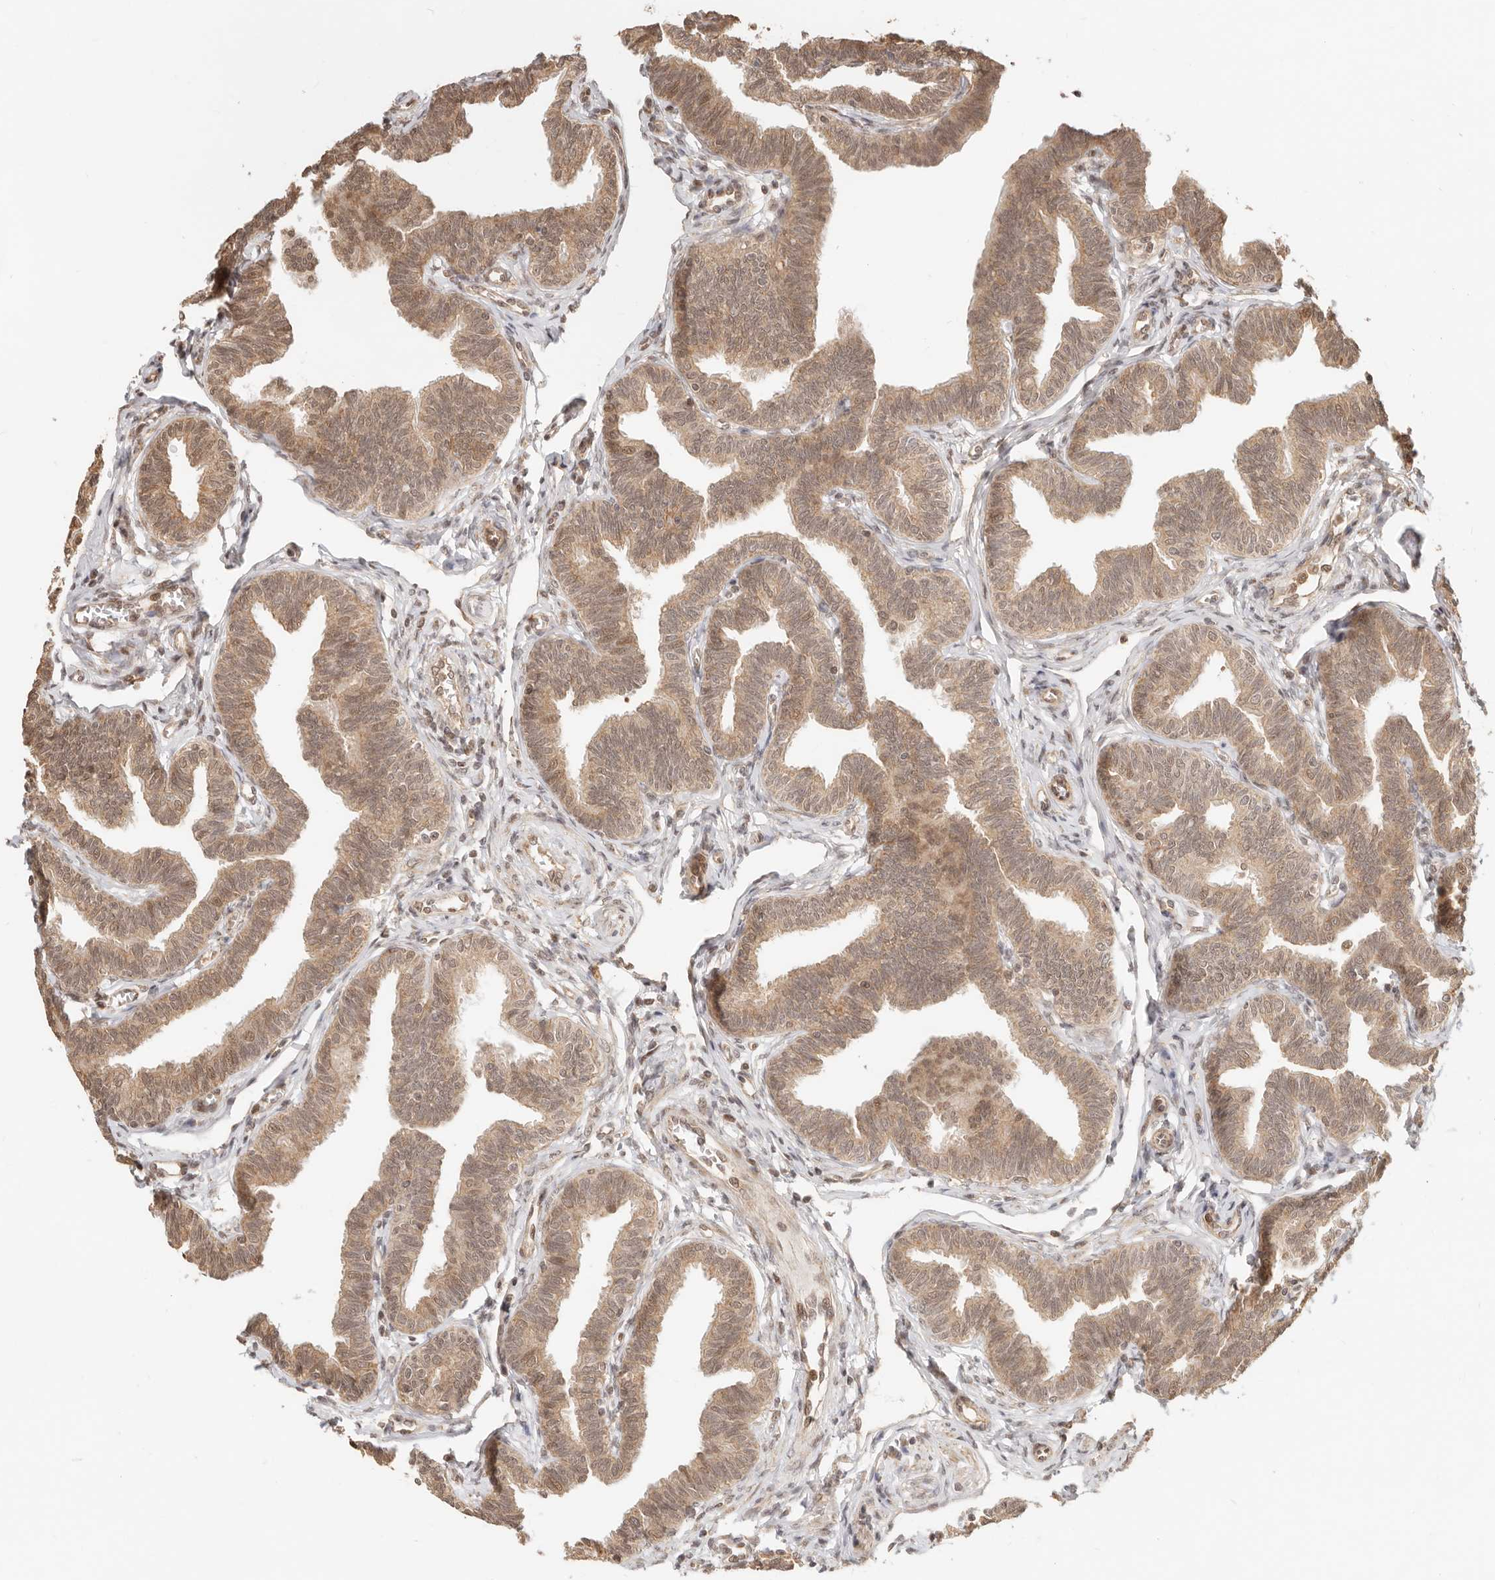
{"staining": {"intensity": "moderate", "quantity": ">75%", "location": "cytoplasmic/membranous,nuclear"}, "tissue": "fallopian tube", "cell_type": "Glandular cells", "image_type": "normal", "snomed": [{"axis": "morphology", "description": "Normal tissue, NOS"}, {"axis": "topography", "description": "Fallopian tube"}, {"axis": "topography", "description": "Ovary"}], "caption": "Benign fallopian tube demonstrates moderate cytoplasmic/membranous,nuclear expression in about >75% of glandular cells, visualized by immunohistochemistry.", "gene": "BAALC", "patient": {"sex": "female", "age": 23}}